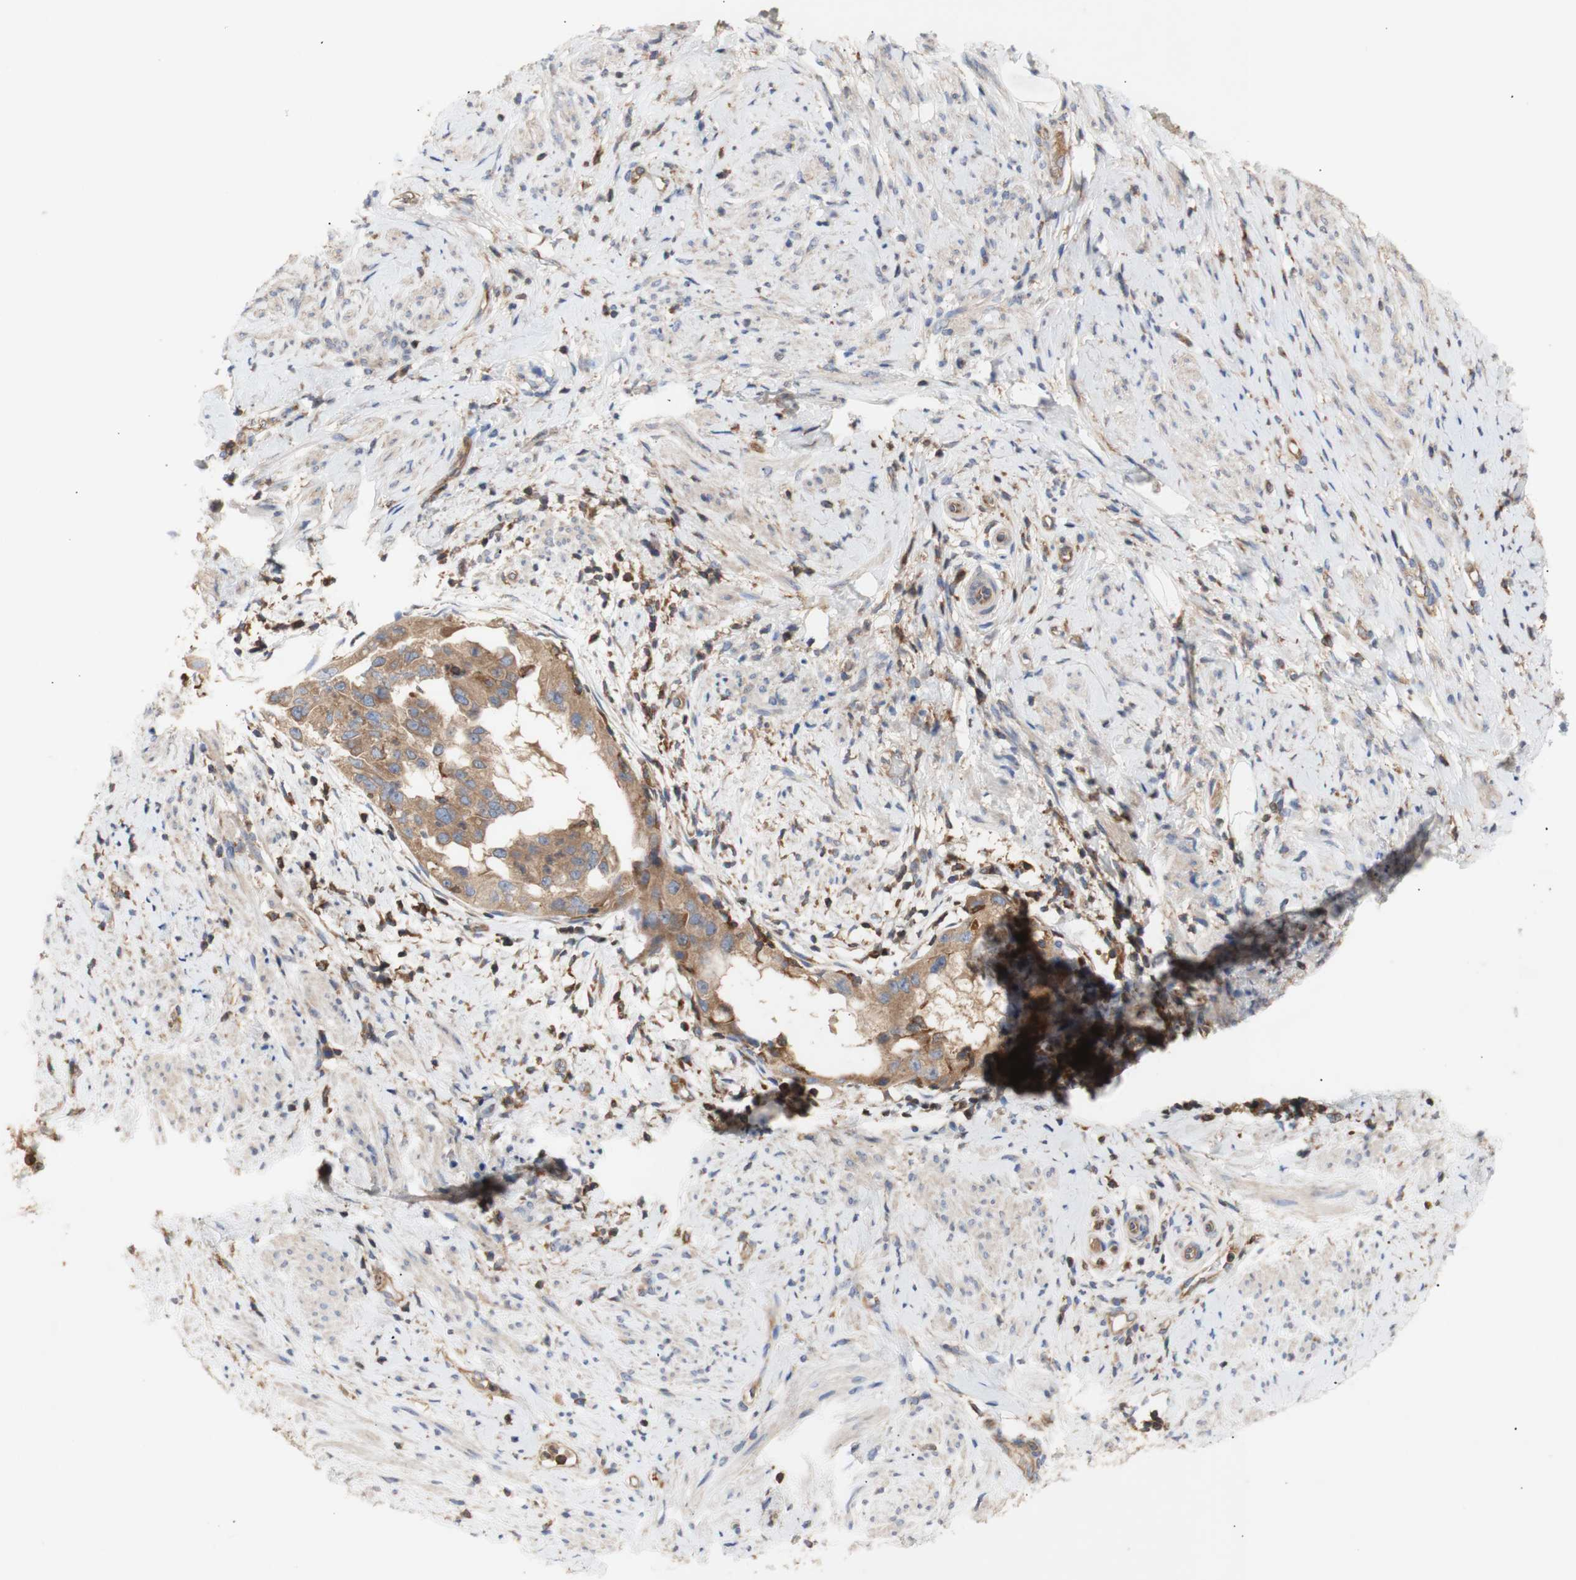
{"staining": {"intensity": "moderate", "quantity": ">75%", "location": "cytoplasmic/membranous"}, "tissue": "endometrial cancer", "cell_type": "Tumor cells", "image_type": "cancer", "snomed": [{"axis": "morphology", "description": "Adenocarcinoma, NOS"}, {"axis": "topography", "description": "Endometrium"}], "caption": "Immunohistochemical staining of human endometrial cancer shows medium levels of moderate cytoplasmic/membranous positivity in about >75% of tumor cells.", "gene": "IKBKG", "patient": {"sex": "female", "age": 85}}